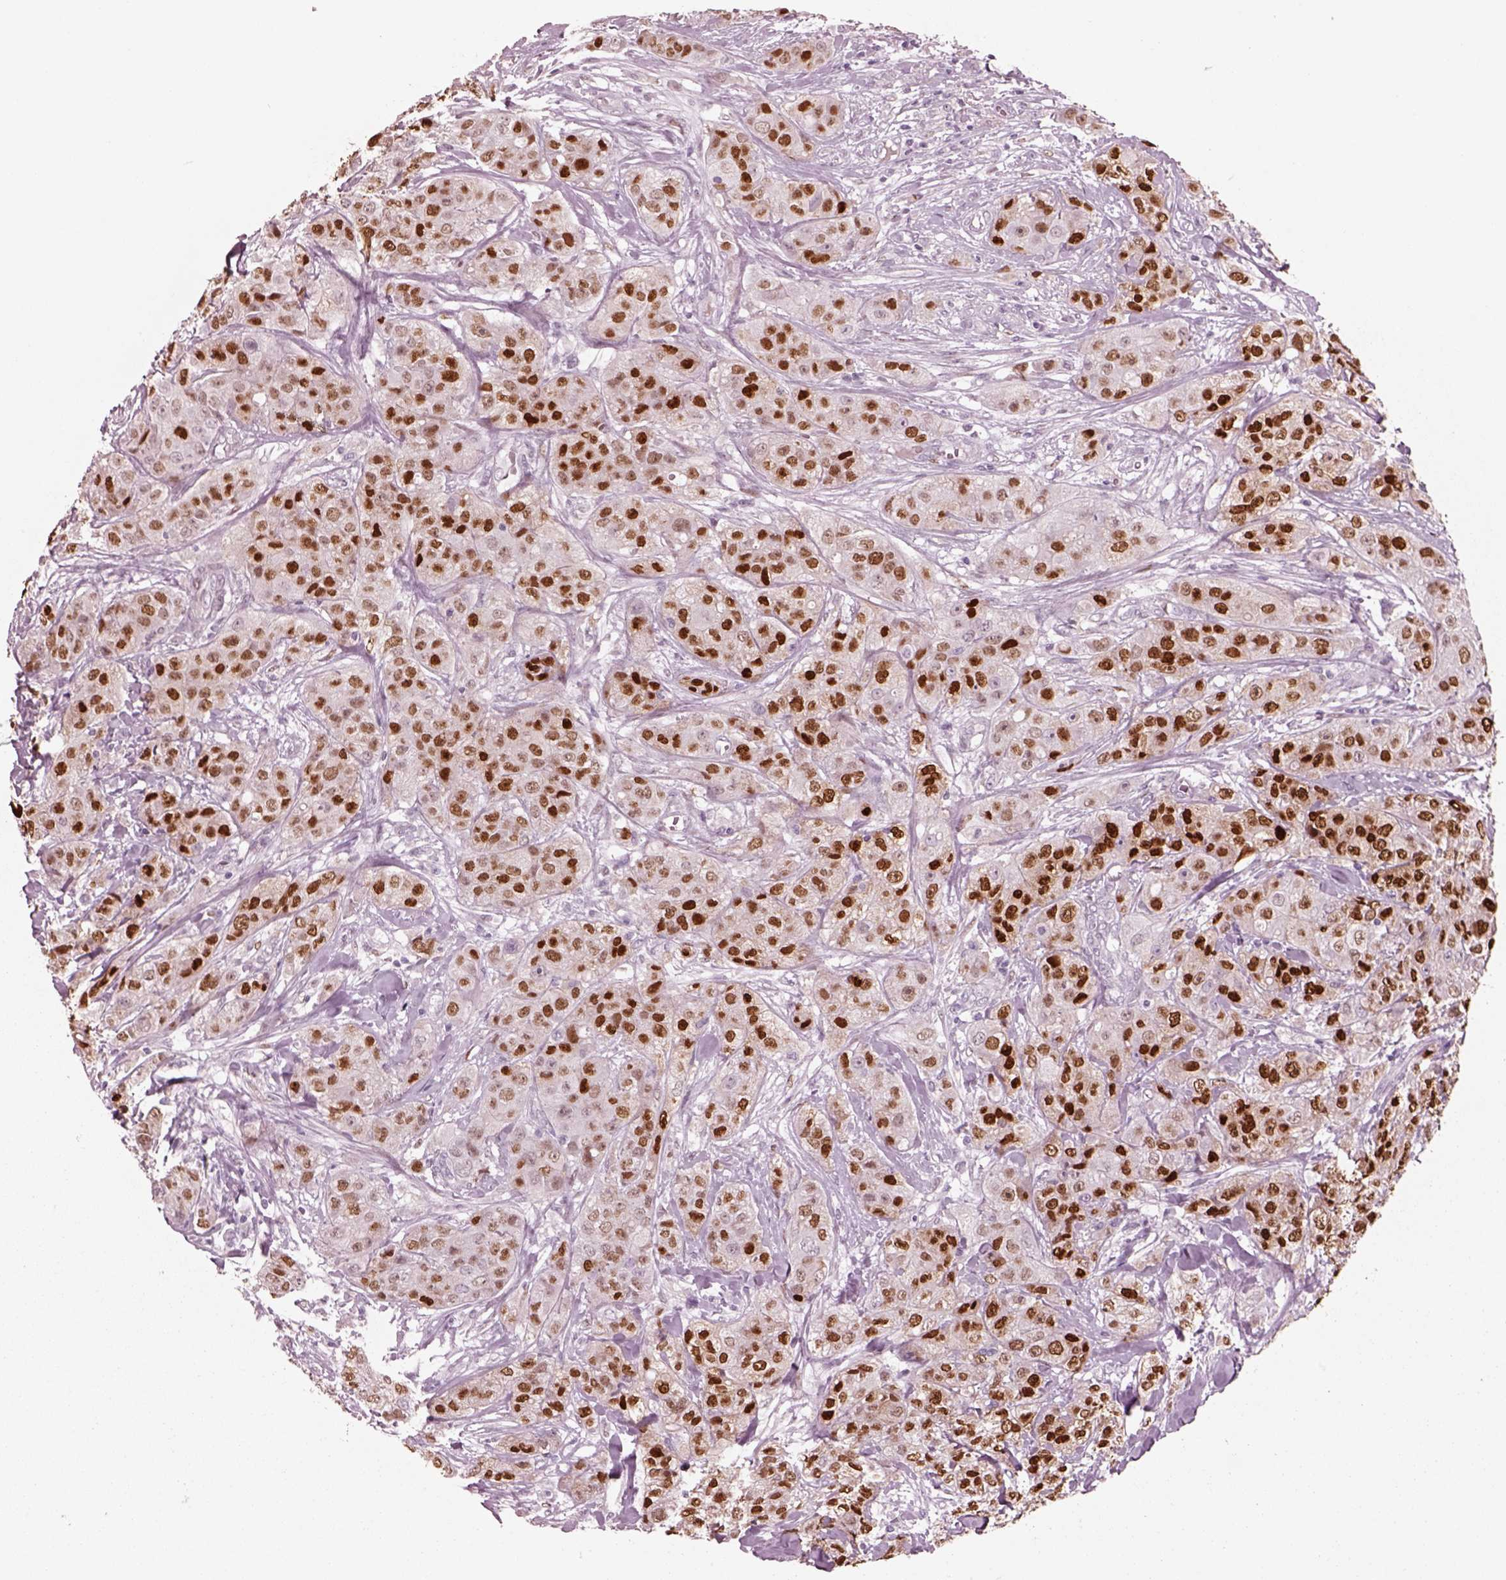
{"staining": {"intensity": "strong", "quantity": ">75%", "location": "nuclear"}, "tissue": "breast cancer", "cell_type": "Tumor cells", "image_type": "cancer", "snomed": [{"axis": "morphology", "description": "Duct carcinoma"}, {"axis": "topography", "description": "Breast"}], "caption": "Immunohistochemical staining of intraductal carcinoma (breast) exhibits strong nuclear protein positivity in approximately >75% of tumor cells. The protein of interest is stained brown, and the nuclei are stained in blue (DAB (3,3'-diaminobenzidine) IHC with brightfield microscopy, high magnification).", "gene": "SOX9", "patient": {"sex": "female", "age": 43}}